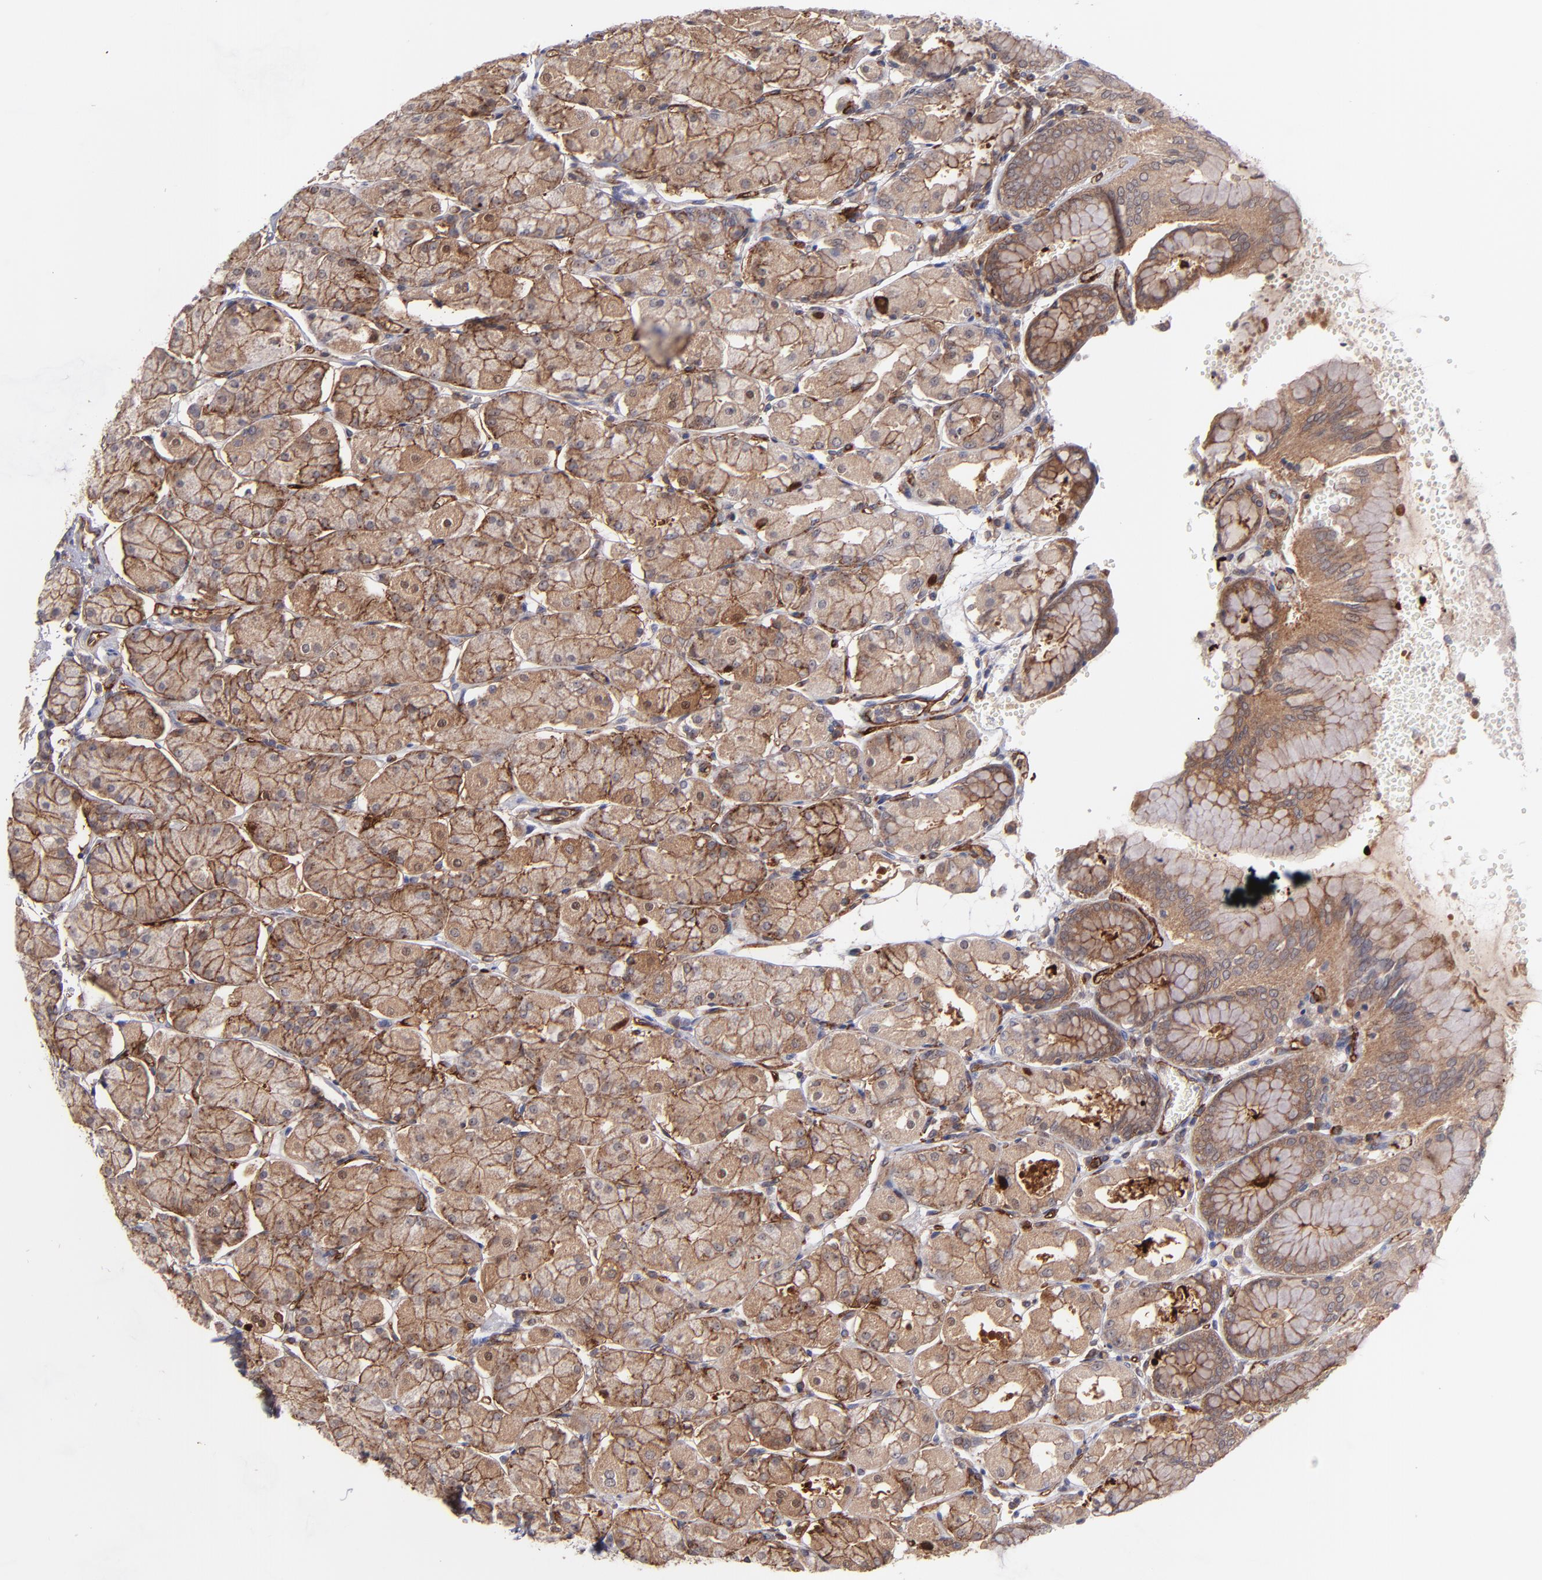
{"staining": {"intensity": "moderate", "quantity": ">75%", "location": "cytoplasmic/membranous"}, "tissue": "stomach", "cell_type": "Glandular cells", "image_type": "normal", "snomed": [{"axis": "morphology", "description": "Normal tissue, NOS"}, {"axis": "topography", "description": "Stomach, upper"}, {"axis": "topography", "description": "Stomach"}], "caption": "Immunohistochemical staining of normal human stomach demonstrates moderate cytoplasmic/membranous protein expression in about >75% of glandular cells.", "gene": "ICAM1", "patient": {"sex": "male", "age": 76}}